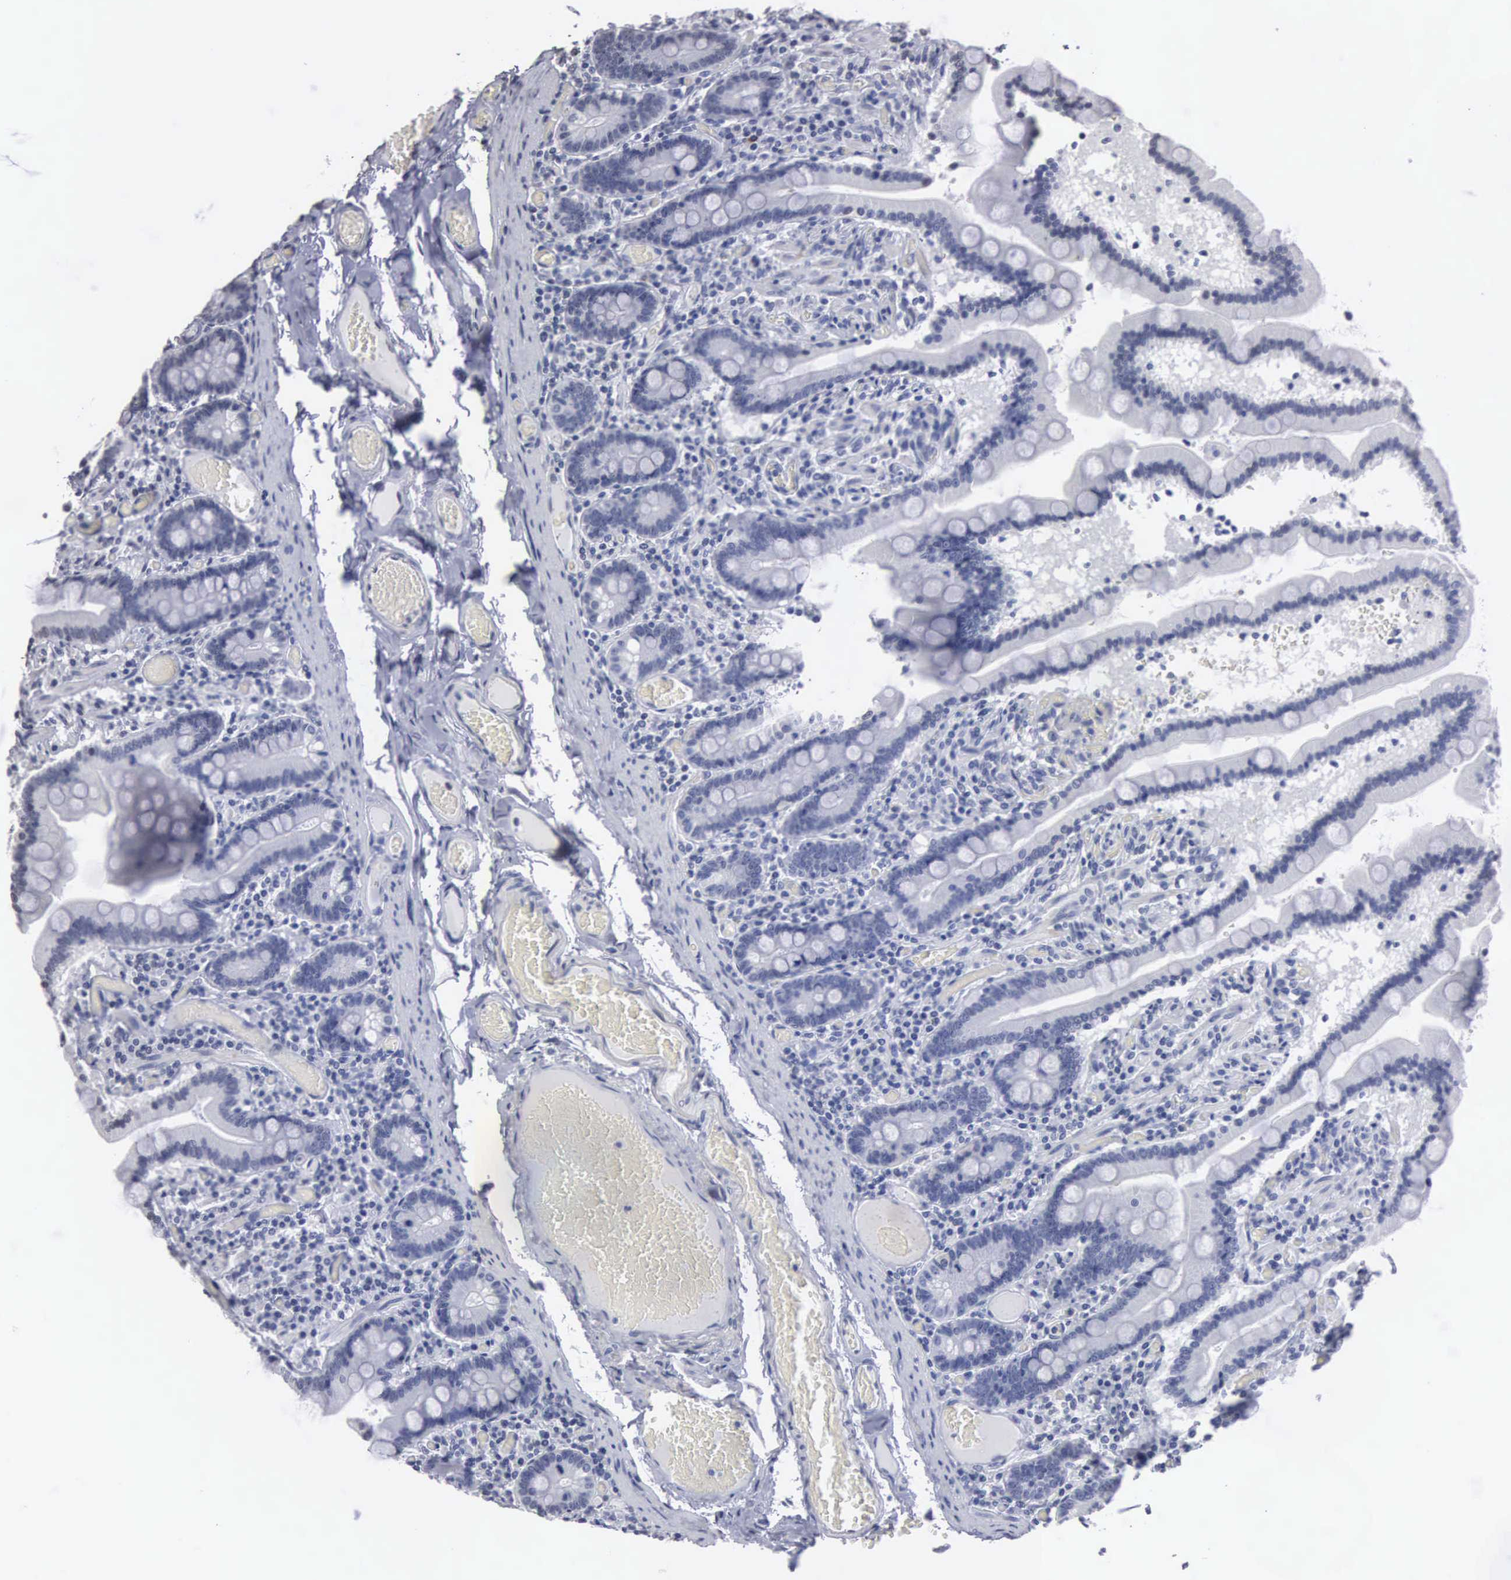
{"staining": {"intensity": "negative", "quantity": "none", "location": "none"}, "tissue": "small intestine", "cell_type": "Glandular cells", "image_type": "normal", "snomed": [{"axis": "morphology", "description": "Normal tissue, NOS"}, {"axis": "topography", "description": "Small intestine"}], "caption": "Immunohistochemical staining of normal small intestine exhibits no significant positivity in glandular cells.", "gene": "UPB1", "patient": {"sex": "male", "age": 59}}